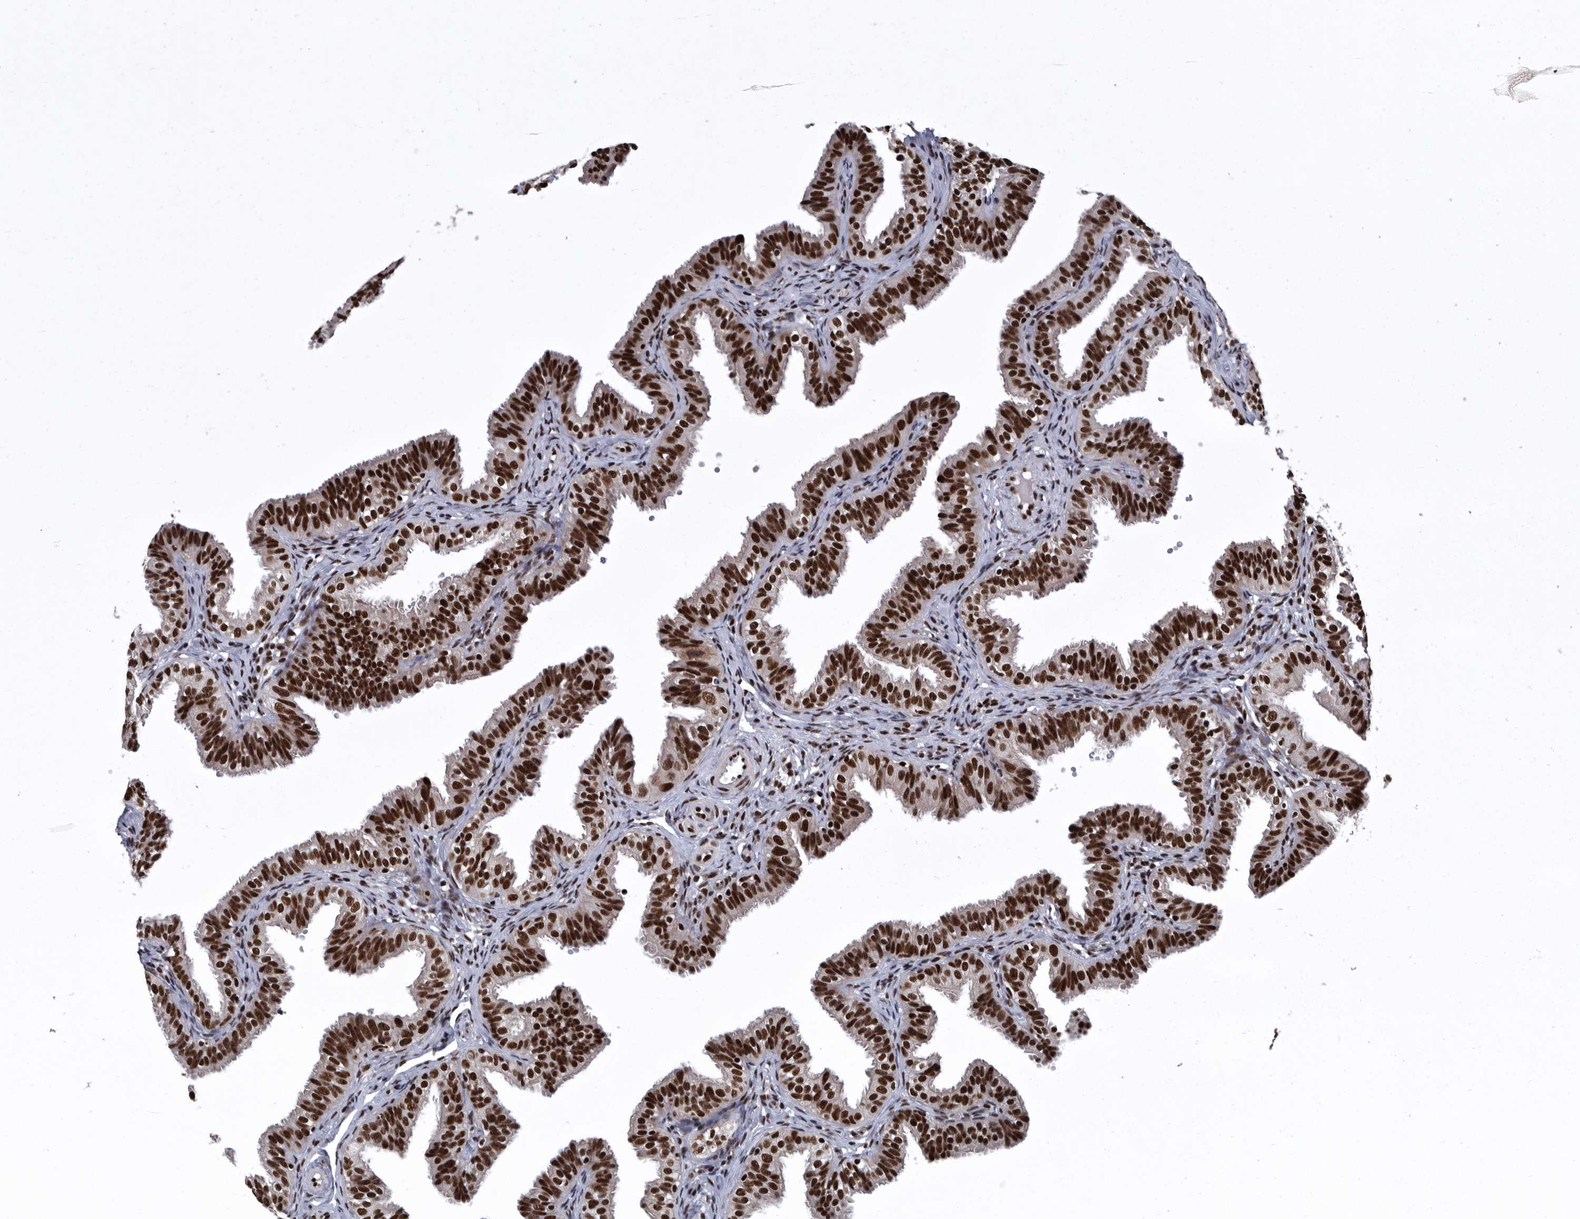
{"staining": {"intensity": "strong", "quantity": ">75%", "location": "nuclear"}, "tissue": "fallopian tube", "cell_type": "Glandular cells", "image_type": "normal", "snomed": [{"axis": "morphology", "description": "Normal tissue, NOS"}, {"axis": "topography", "description": "Fallopian tube"}], "caption": "Unremarkable fallopian tube was stained to show a protein in brown. There is high levels of strong nuclear positivity in about >75% of glandular cells.", "gene": "SENP7", "patient": {"sex": "female", "age": 35}}